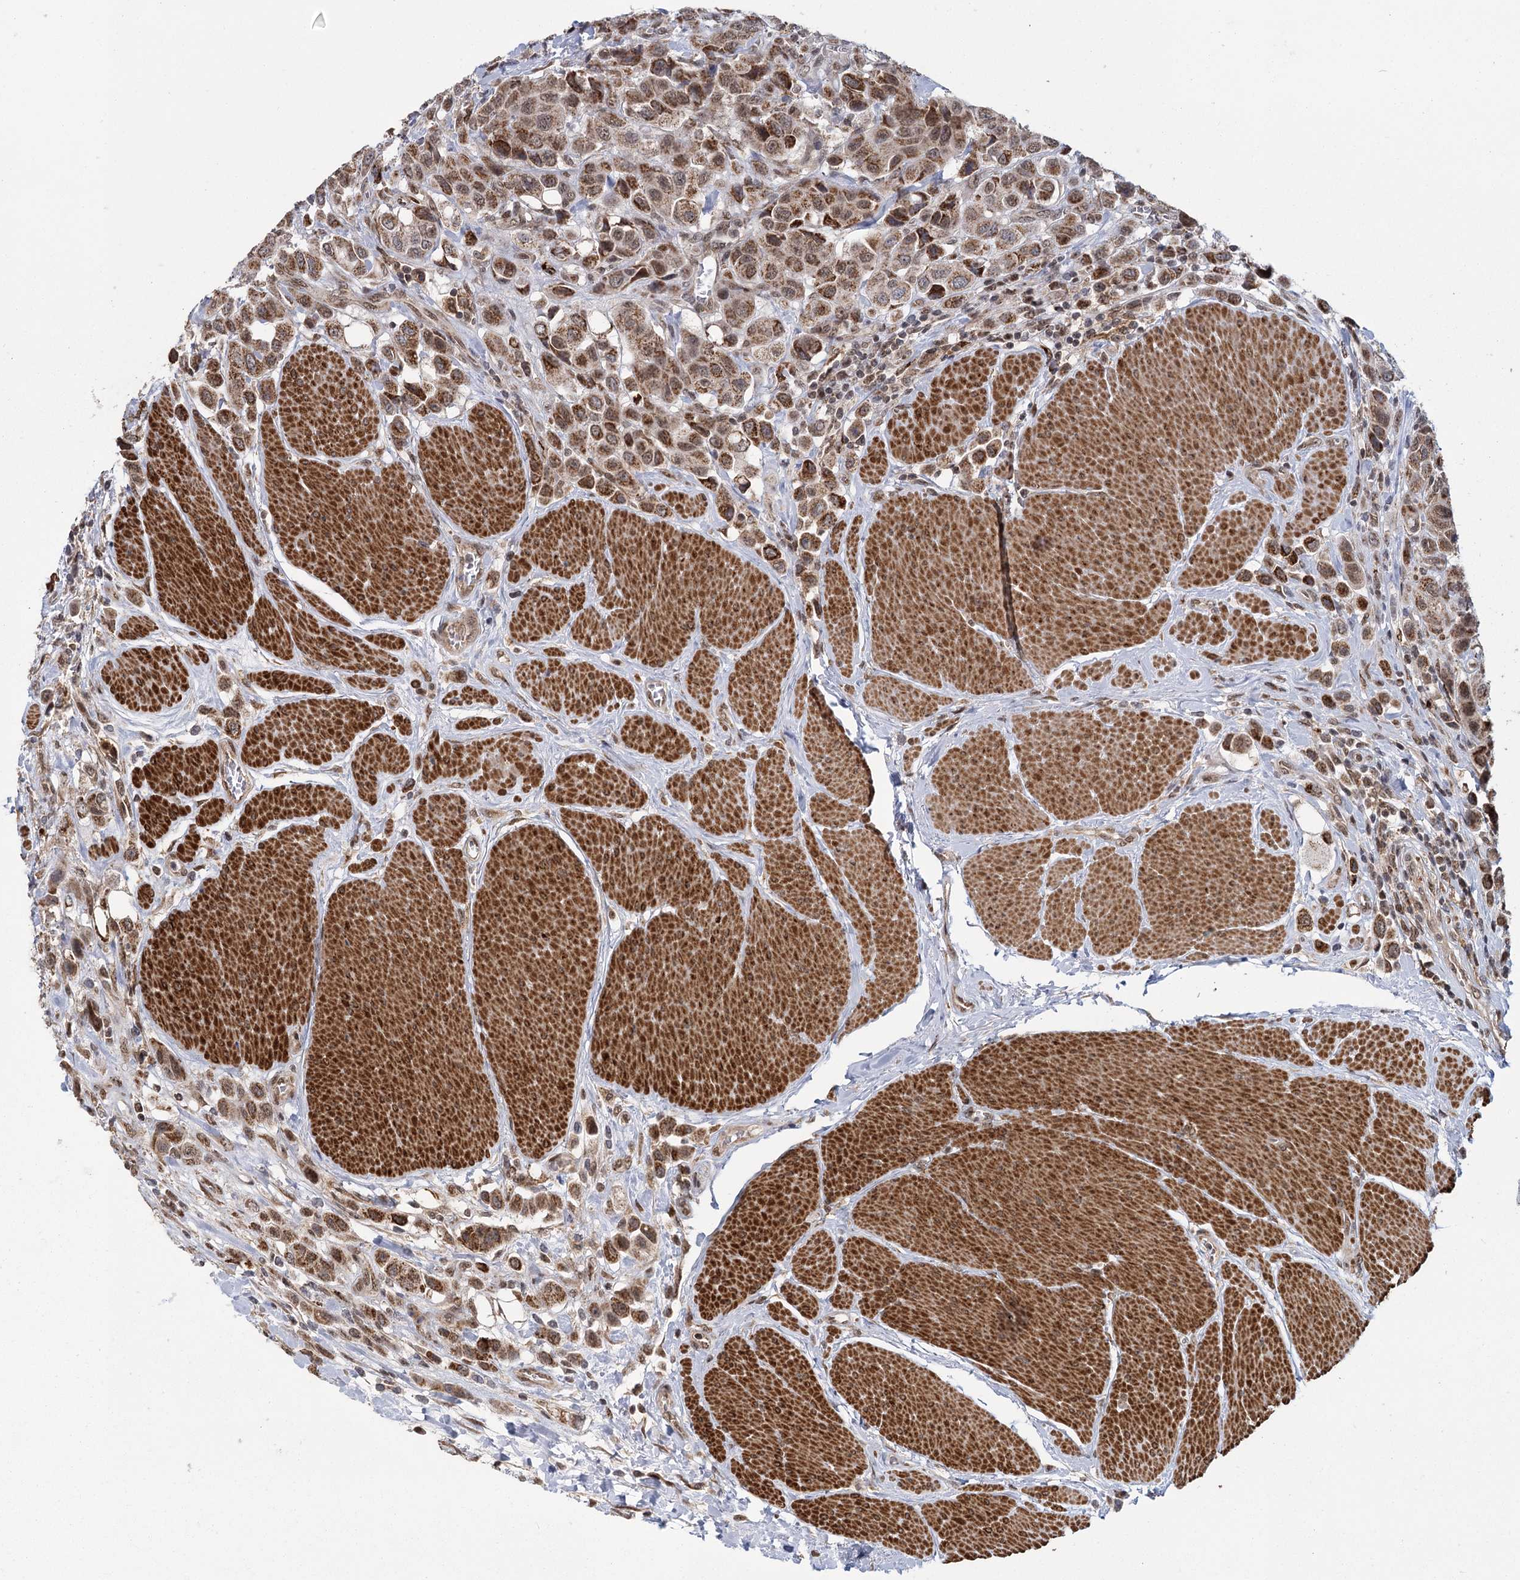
{"staining": {"intensity": "moderate", "quantity": ">75%", "location": "cytoplasmic/membranous,nuclear"}, "tissue": "urothelial cancer", "cell_type": "Tumor cells", "image_type": "cancer", "snomed": [{"axis": "morphology", "description": "Urothelial carcinoma, High grade"}, {"axis": "topography", "description": "Urinary bladder"}], "caption": "Urothelial cancer tissue shows moderate cytoplasmic/membranous and nuclear expression in approximately >75% of tumor cells, visualized by immunohistochemistry. The staining is performed using DAB (3,3'-diaminobenzidine) brown chromogen to label protein expression. The nuclei are counter-stained blue using hematoxylin.", "gene": "ZCCHC24", "patient": {"sex": "male", "age": 50}}